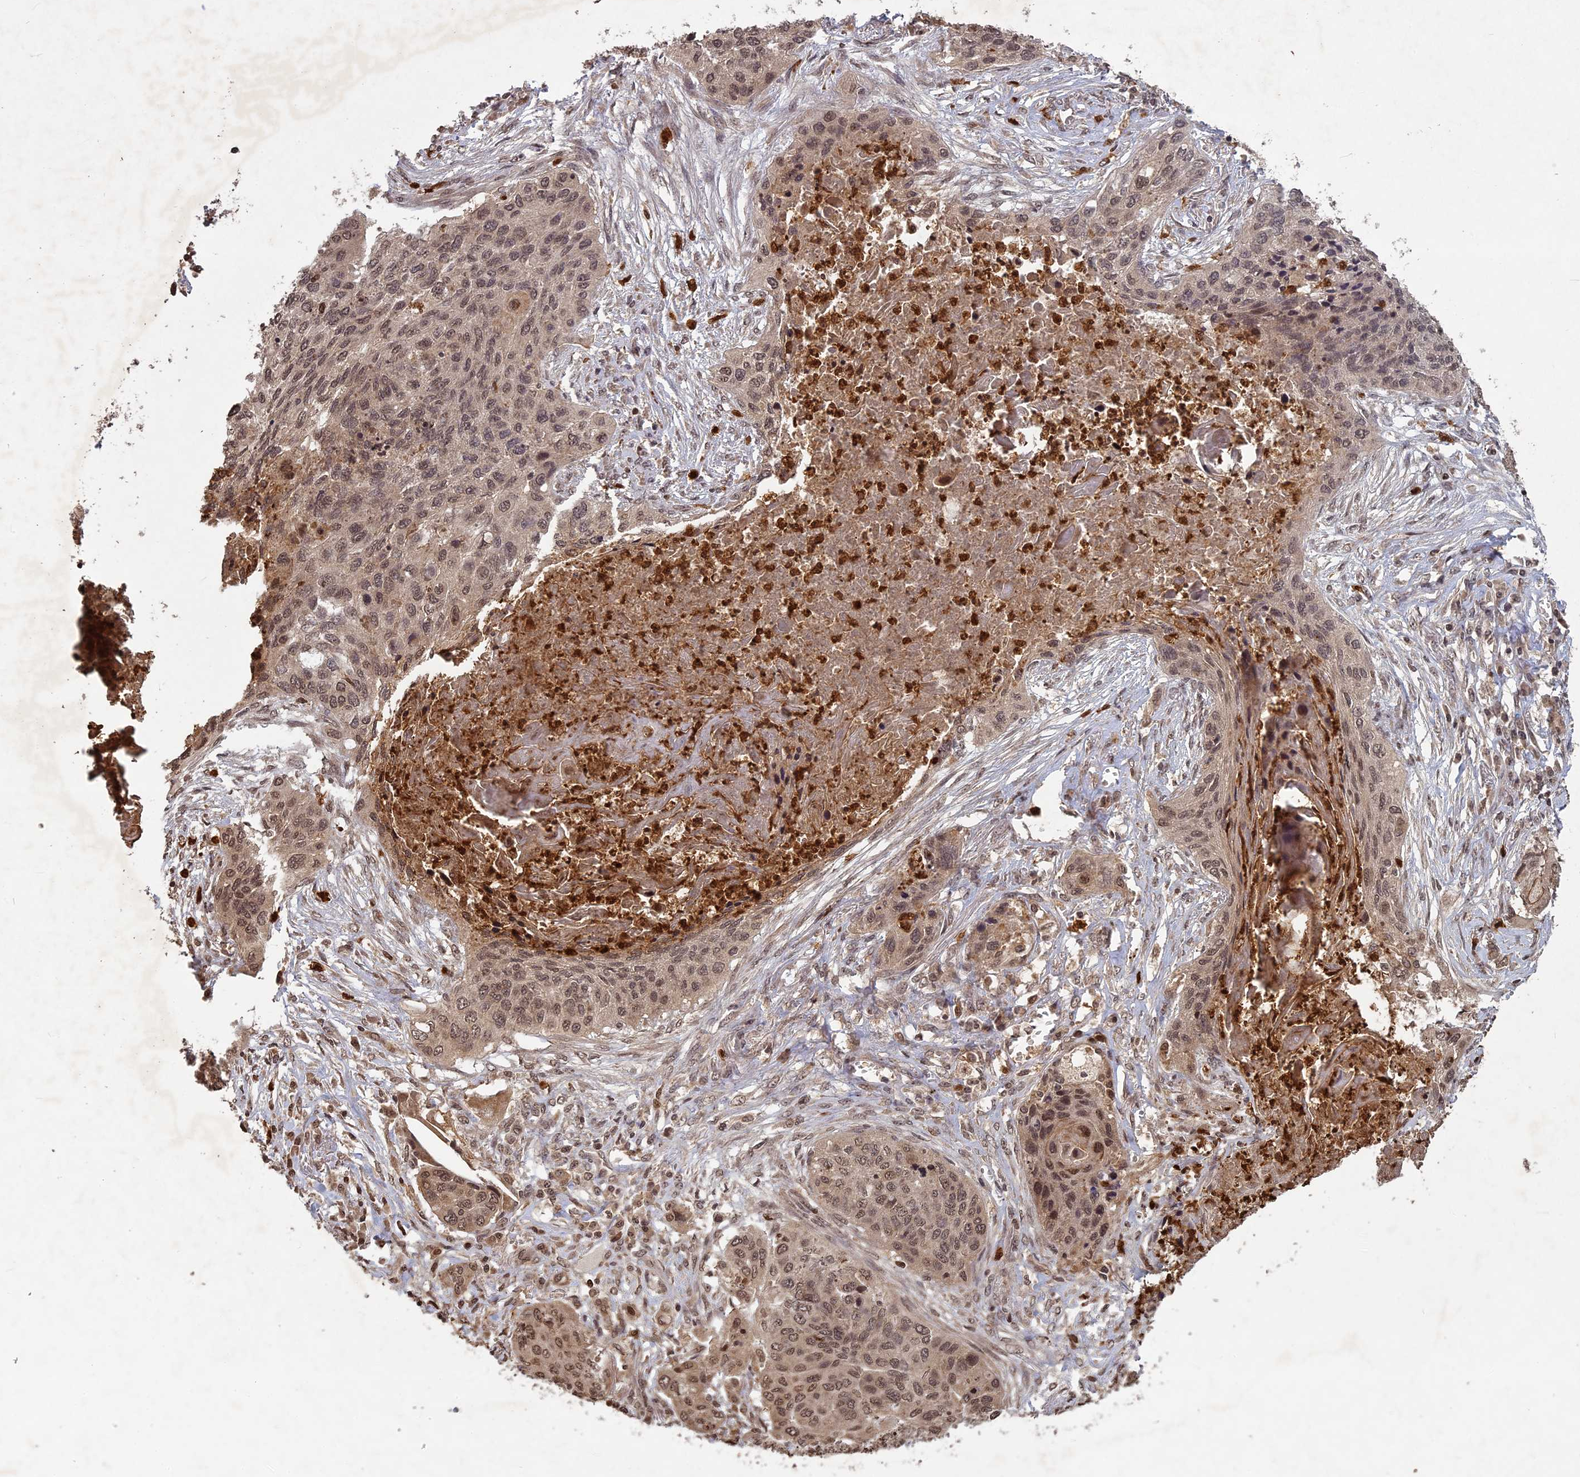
{"staining": {"intensity": "moderate", "quantity": ">75%", "location": "nuclear"}, "tissue": "lung cancer", "cell_type": "Tumor cells", "image_type": "cancer", "snomed": [{"axis": "morphology", "description": "Squamous cell carcinoma, NOS"}, {"axis": "topography", "description": "Lung"}], "caption": "This is a histology image of immunohistochemistry (IHC) staining of lung cancer, which shows moderate positivity in the nuclear of tumor cells.", "gene": "SRMS", "patient": {"sex": "female", "age": 63}}